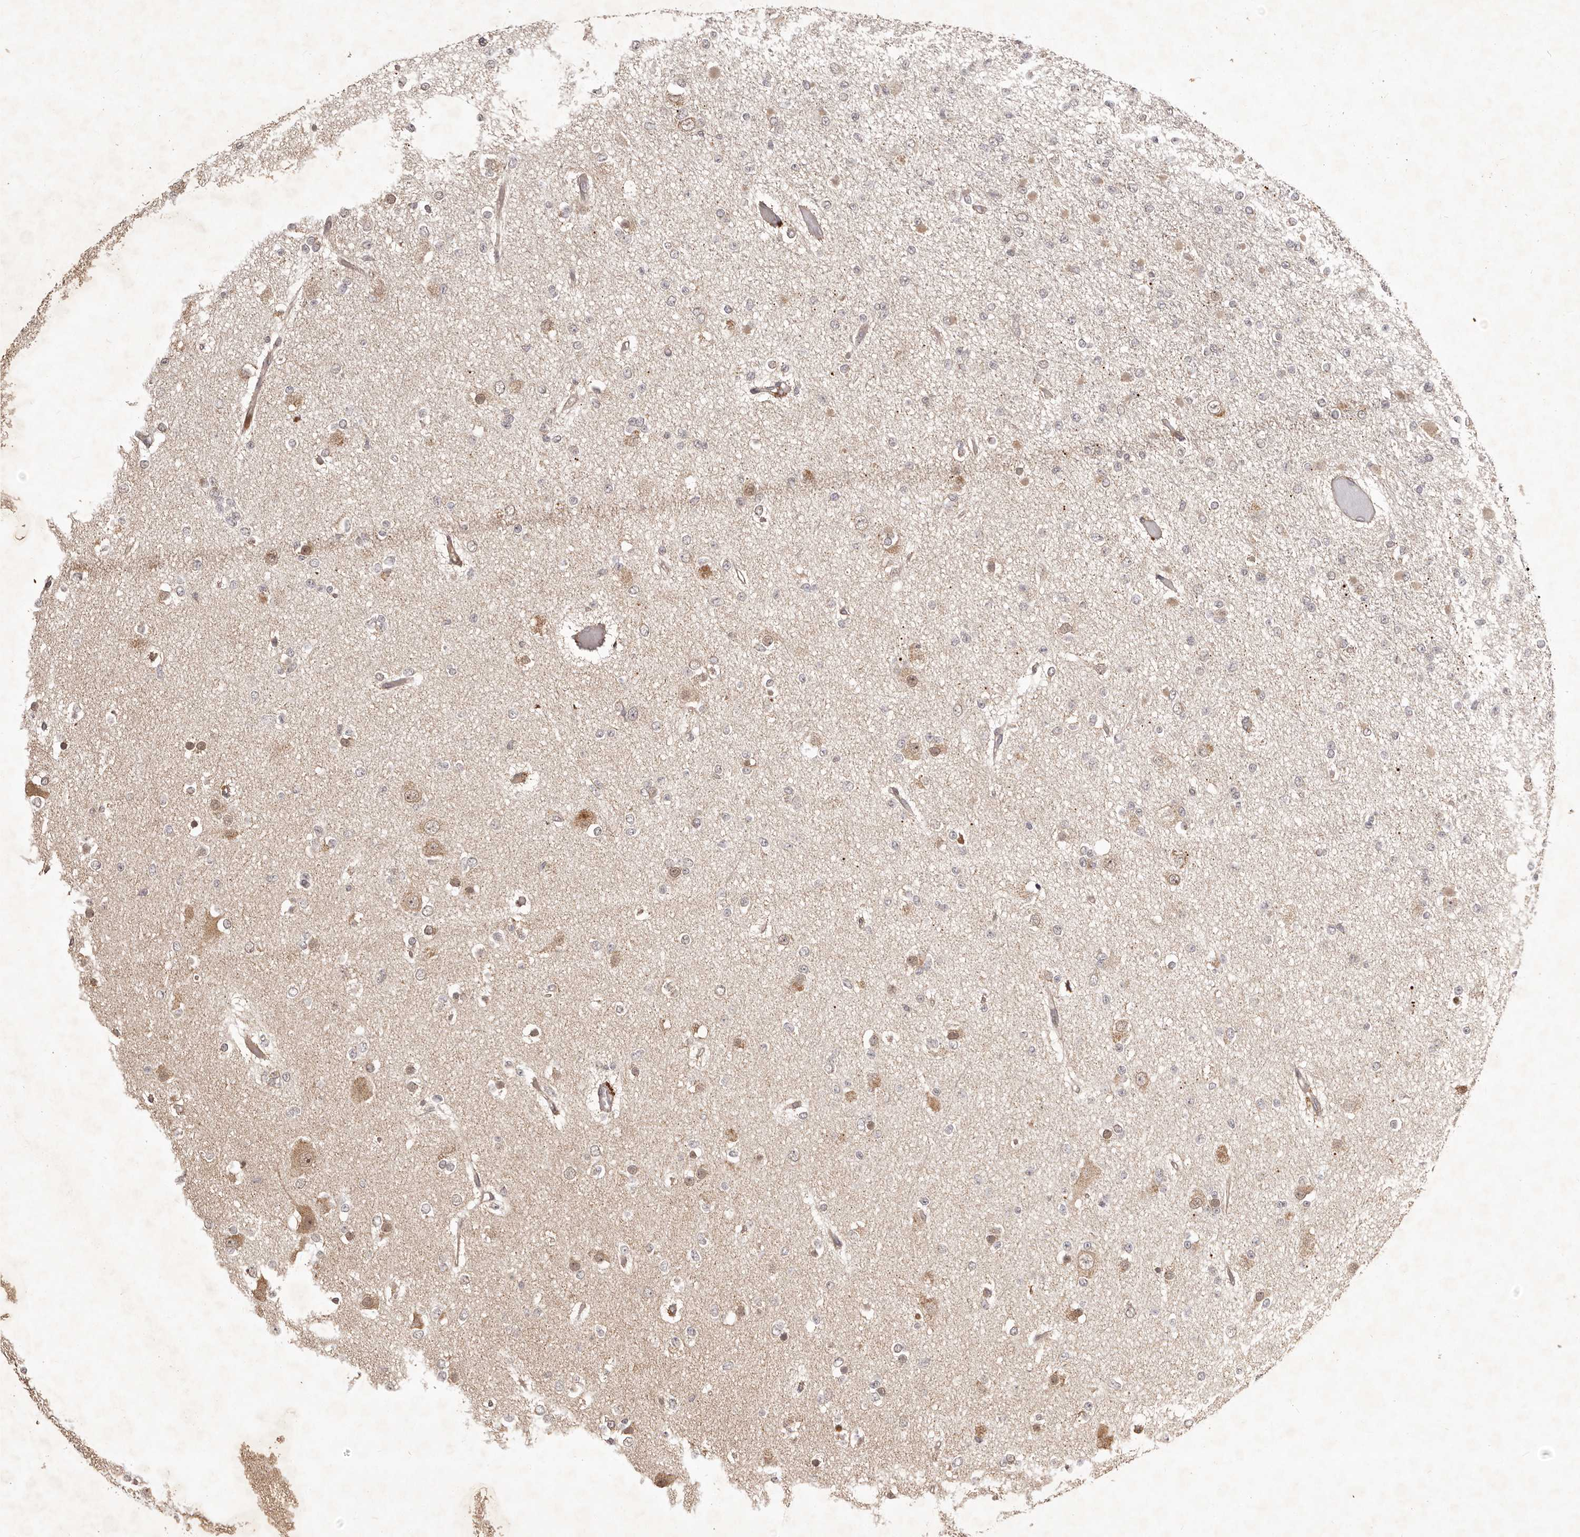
{"staining": {"intensity": "negative", "quantity": "none", "location": "none"}, "tissue": "glioma", "cell_type": "Tumor cells", "image_type": "cancer", "snomed": [{"axis": "morphology", "description": "Glioma, malignant, Low grade"}, {"axis": "topography", "description": "Brain"}], "caption": "Tumor cells show no significant positivity in malignant glioma (low-grade). Nuclei are stained in blue.", "gene": "RNF187", "patient": {"sex": "female", "age": 22}}